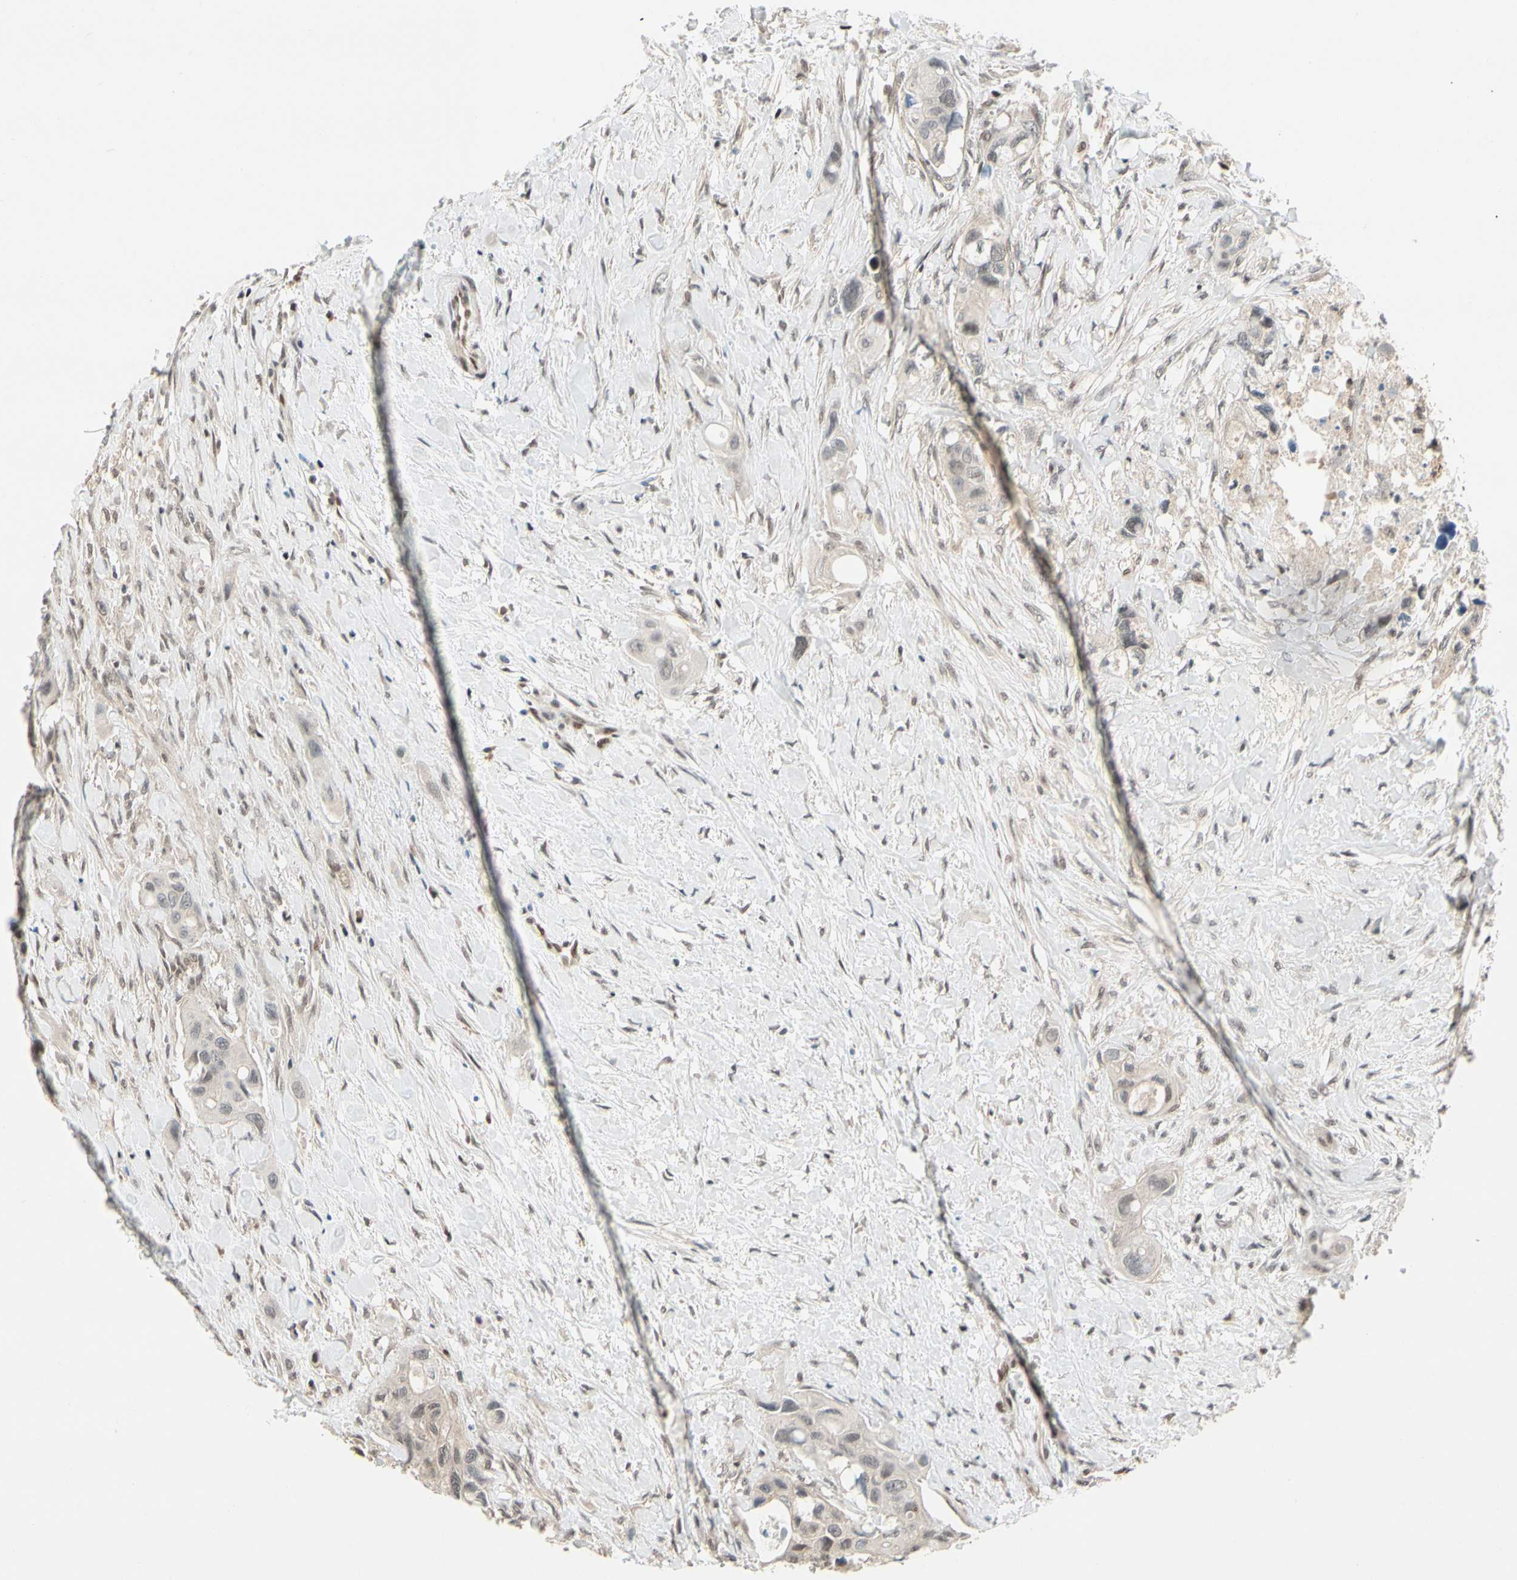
{"staining": {"intensity": "weak", "quantity": "<25%", "location": "nuclear"}, "tissue": "colorectal cancer", "cell_type": "Tumor cells", "image_type": "cancer", "snomed": [{"axis": "morphology", "description": "Adenocarcinoma, NOS"}, {"axis": "topography", "description": "Colon"}], "caption": "An immunohistochemistry photomicrograph of colorectal cancer (adenocarcinoma) is shown. There is no staining in tumor cells of colorectal cancer (adenocarcinoma). (Stains: DAB immunohistochemistry with hematoxylin counter stain, Microscopy: brightfield microscopy at high magnification).", "gene": "TAF4", "patient": {"sex": "female", "age": 57}}